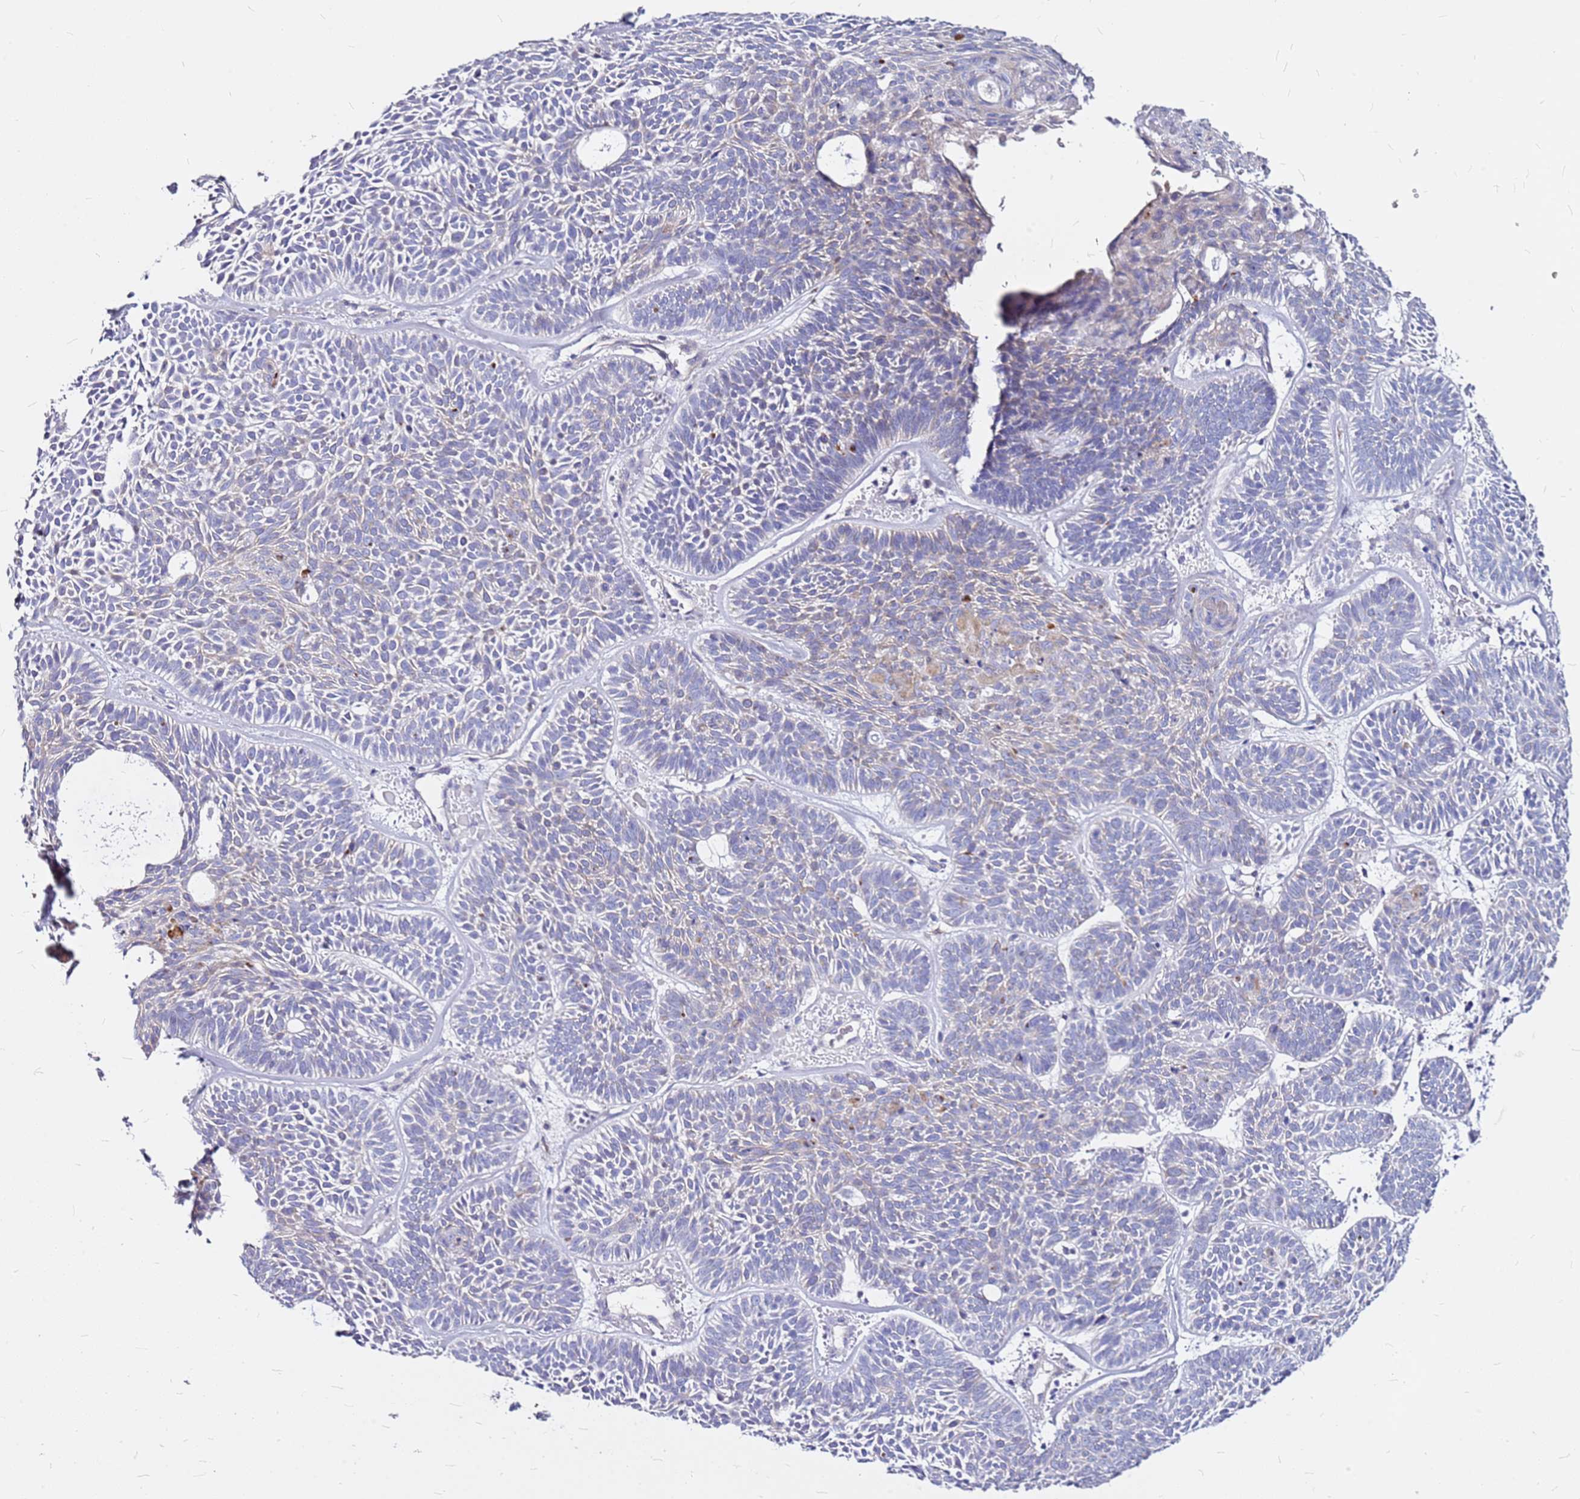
{"staining": {"intensity": "negative", "quantity": "none", "location": "none"}, "tissue": "skin cancer", "cell_type": "Tumor cells", "image_type": "cancer", "snomed": [{"axis": "morphology", "description": "Basal cell carcinoma"}, {"axis": "topography", "description": "Skin"}], "caption": "DAB immunohistochemical staining of basal cell carcinoma (skin) shows no significant expression in tumor cells.", "gene": "CASD1", "patient": {"sex": "male", "age": 85}}